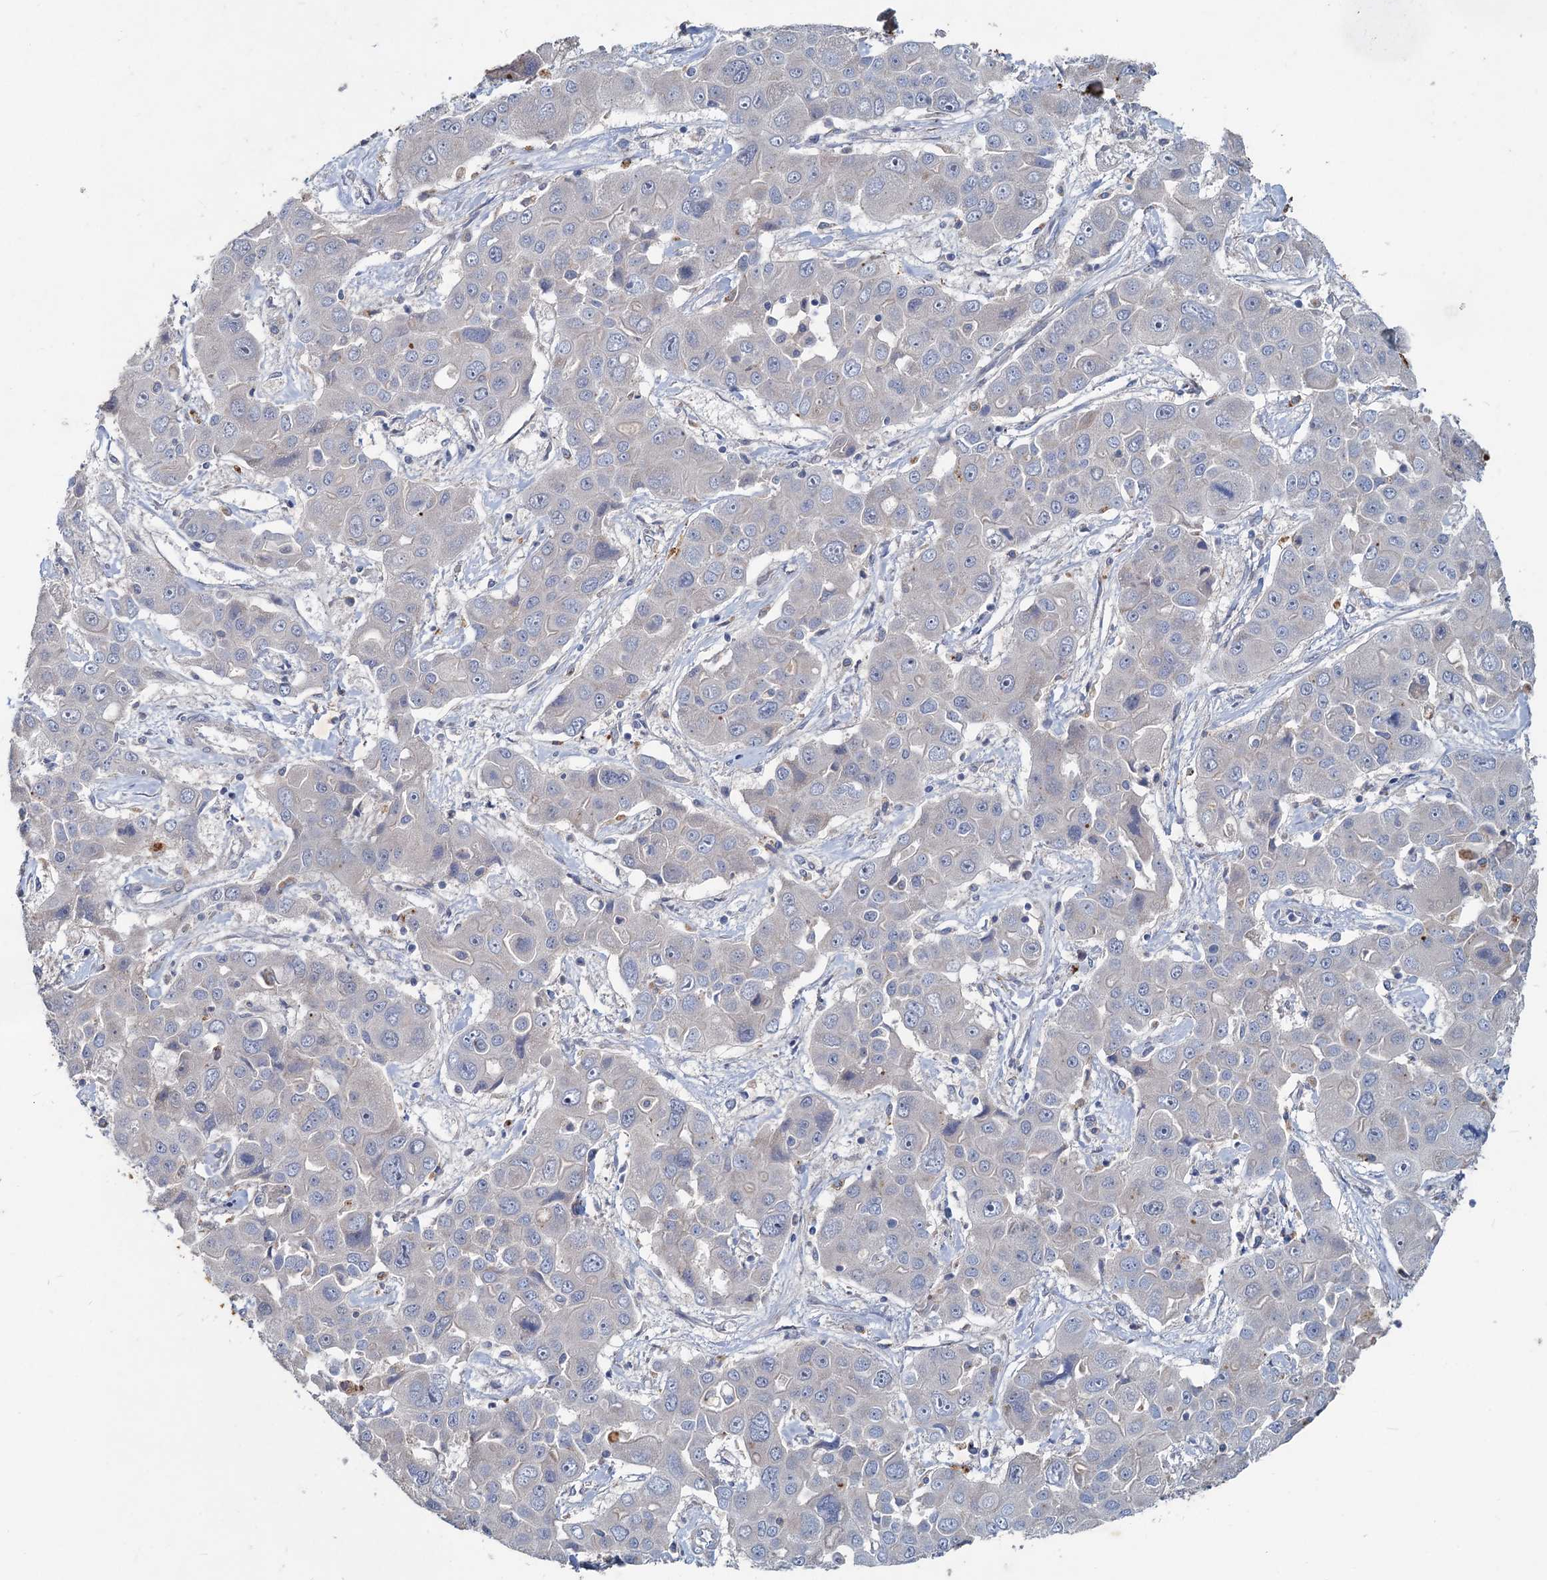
{"staining": {"intensity": "negative", "quantity": "none", "location": "none"}, "tissue": "liver cancer", "cell_type": "Tumor cells", "image_type": "cancer", "snomed": [{"axis": "morphology", "description": "Cholangiocarcinoma"}, {"axis": "topography", "description": "Liver"}], "caption": "The image exhibits no significant staining in tumor cells of liver cancer.", "gene": "SLC2A7", "patient": {"sex": "male", "age": 67}}